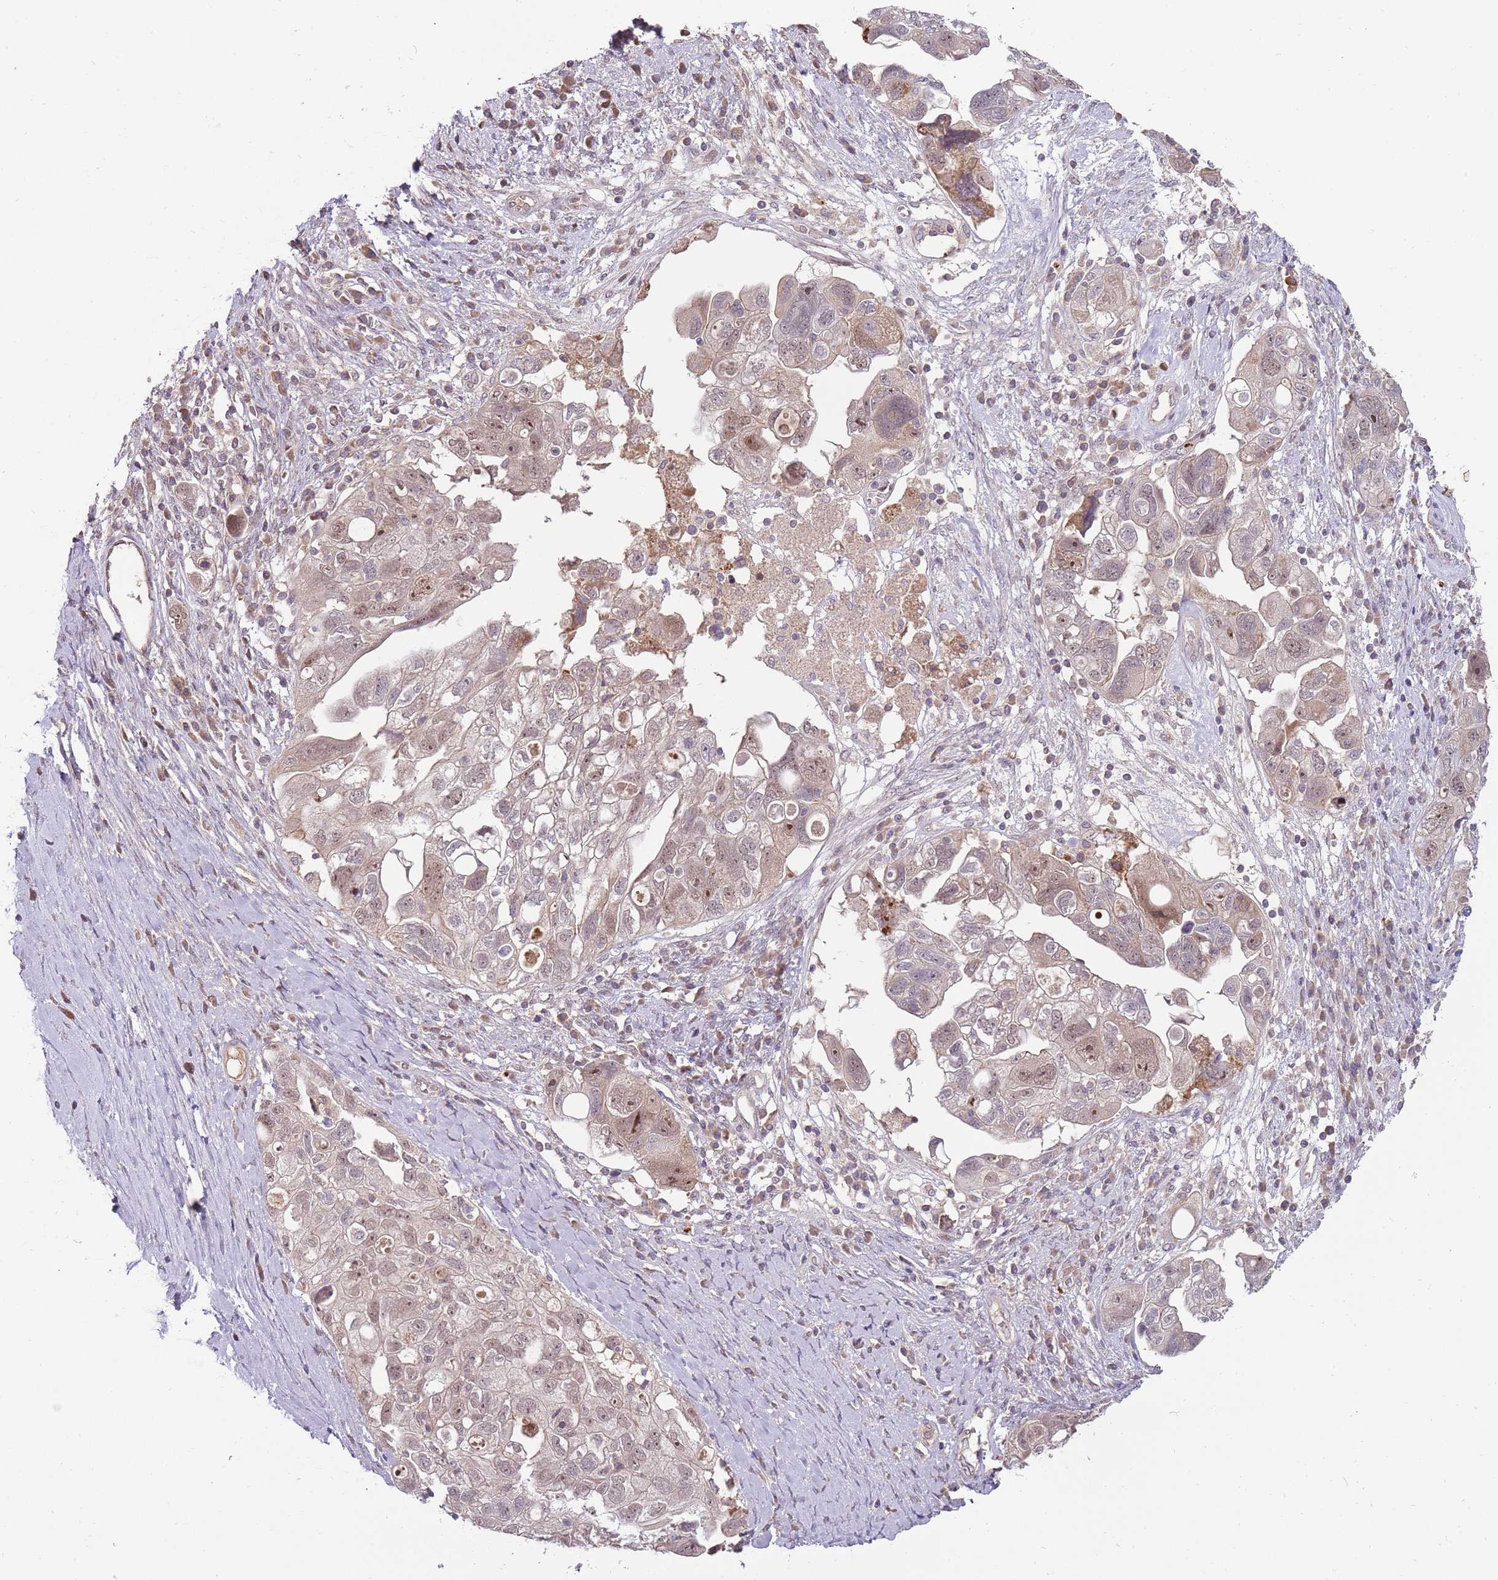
{"staining": {"intensity": "weak", "quantity": "25%-75%", "location": "nuclear"}, "tissue": "ovarian cancer", "cell_type": "Tumor cells", "image_type": "cancer", "snomed": [{"axis": "morphology", "description": "Carcinoma, NOS"}, {"axis": "morphology", "description": "Cystadenocarcinoma, serous, NOS"}, {"axis": "topography", "description": "Ovary"}], "caption": "Serous cystadenocarcinoma (ovarian) stained with a protein marker exhibits weak staining in tumor cells.", "gene": "NBPF6", "patient": {"sex": "female", "age": 69}}